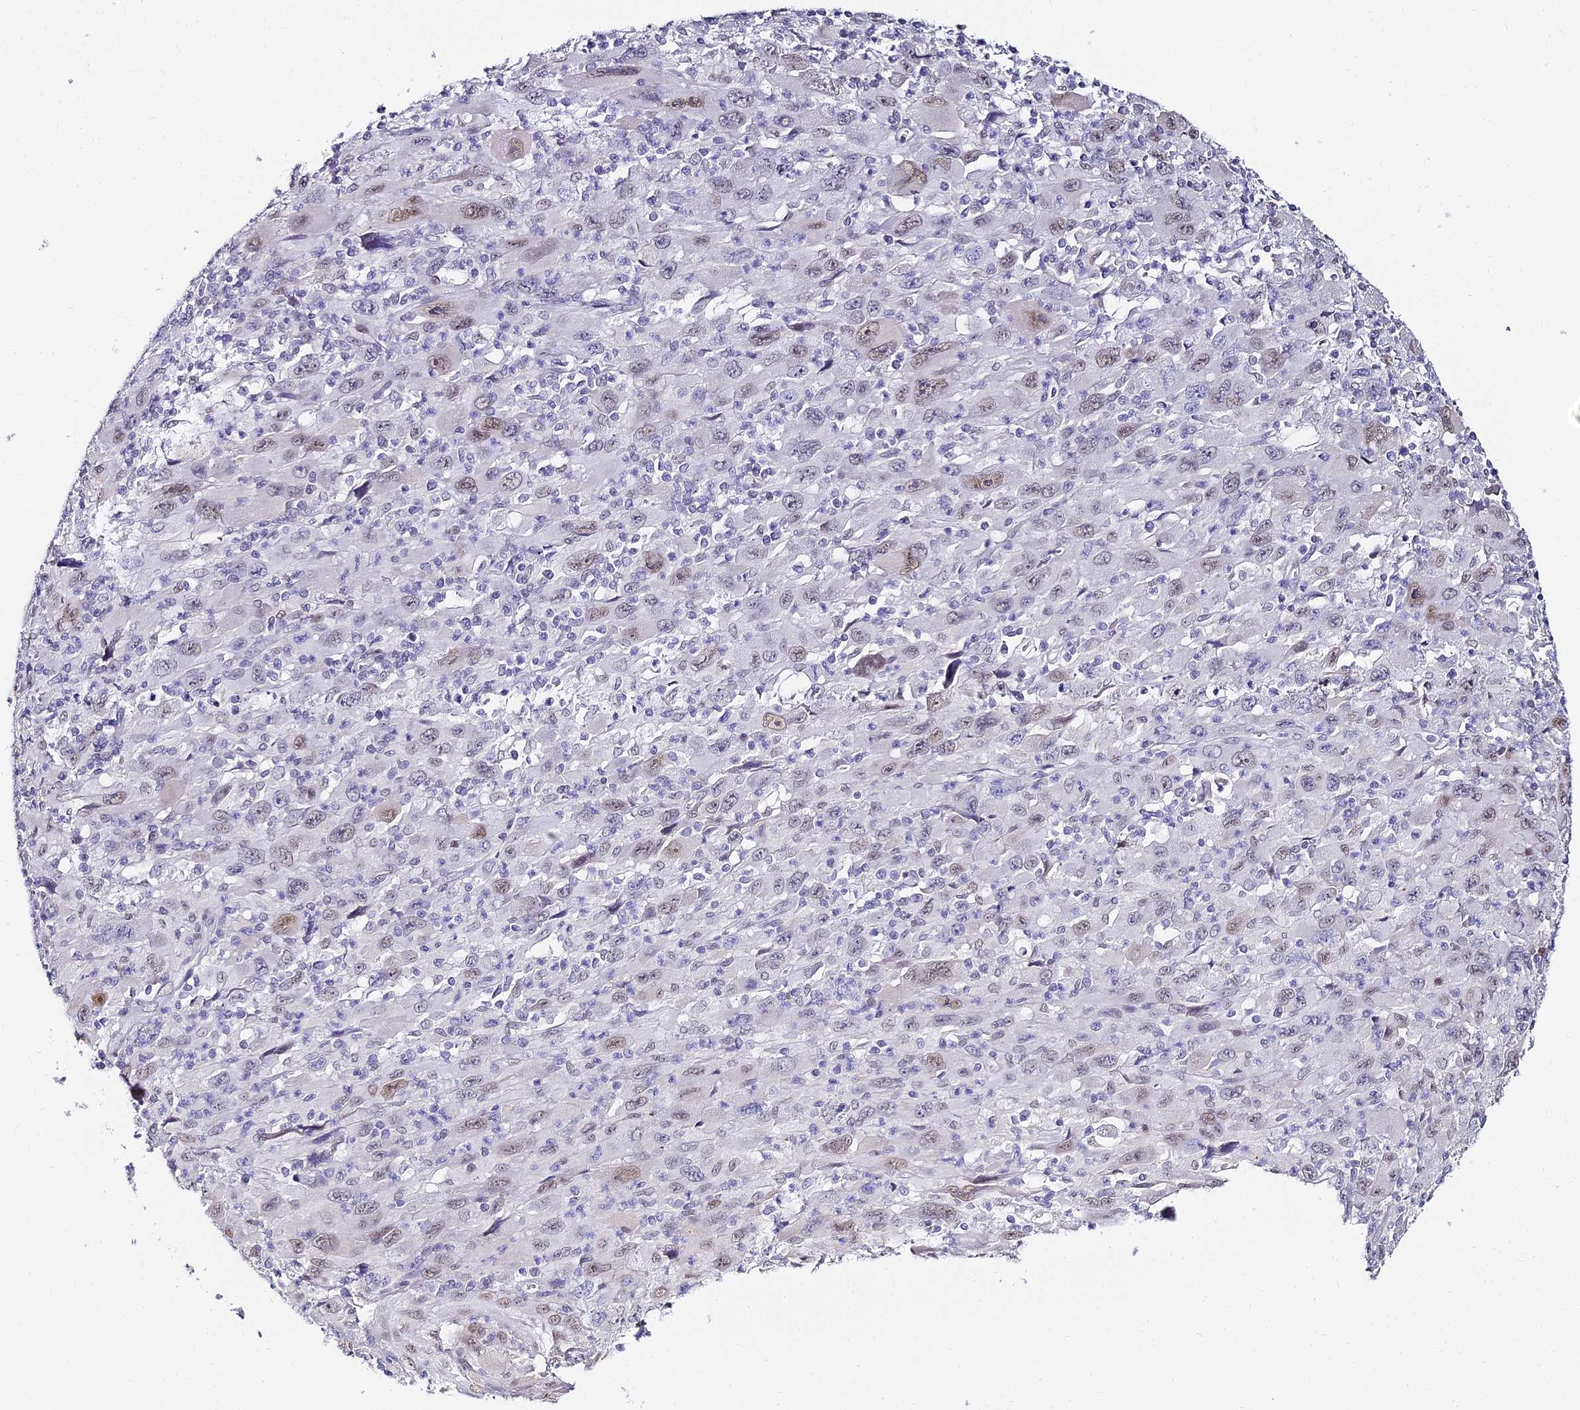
{"staining": {"intensity": "weak", "quantity": "25%-75%", "location": "nuclear"}, "tissue": "melanoma", "cell_type": "Tumor cells", "image_type": "cancer", "snomed": [{"axis": "morphology", "description": "Malignant melanoma, Metastatic site"}, {"axis": "topography", "description": "Skin"}], "caption": "Malignant melanoma (metastatic site) stained with a protein marker displays weak staining in tumor cells.", "gene": "ABHD14A-ACY1", "patient": {"sex": "female", "age": 56}}